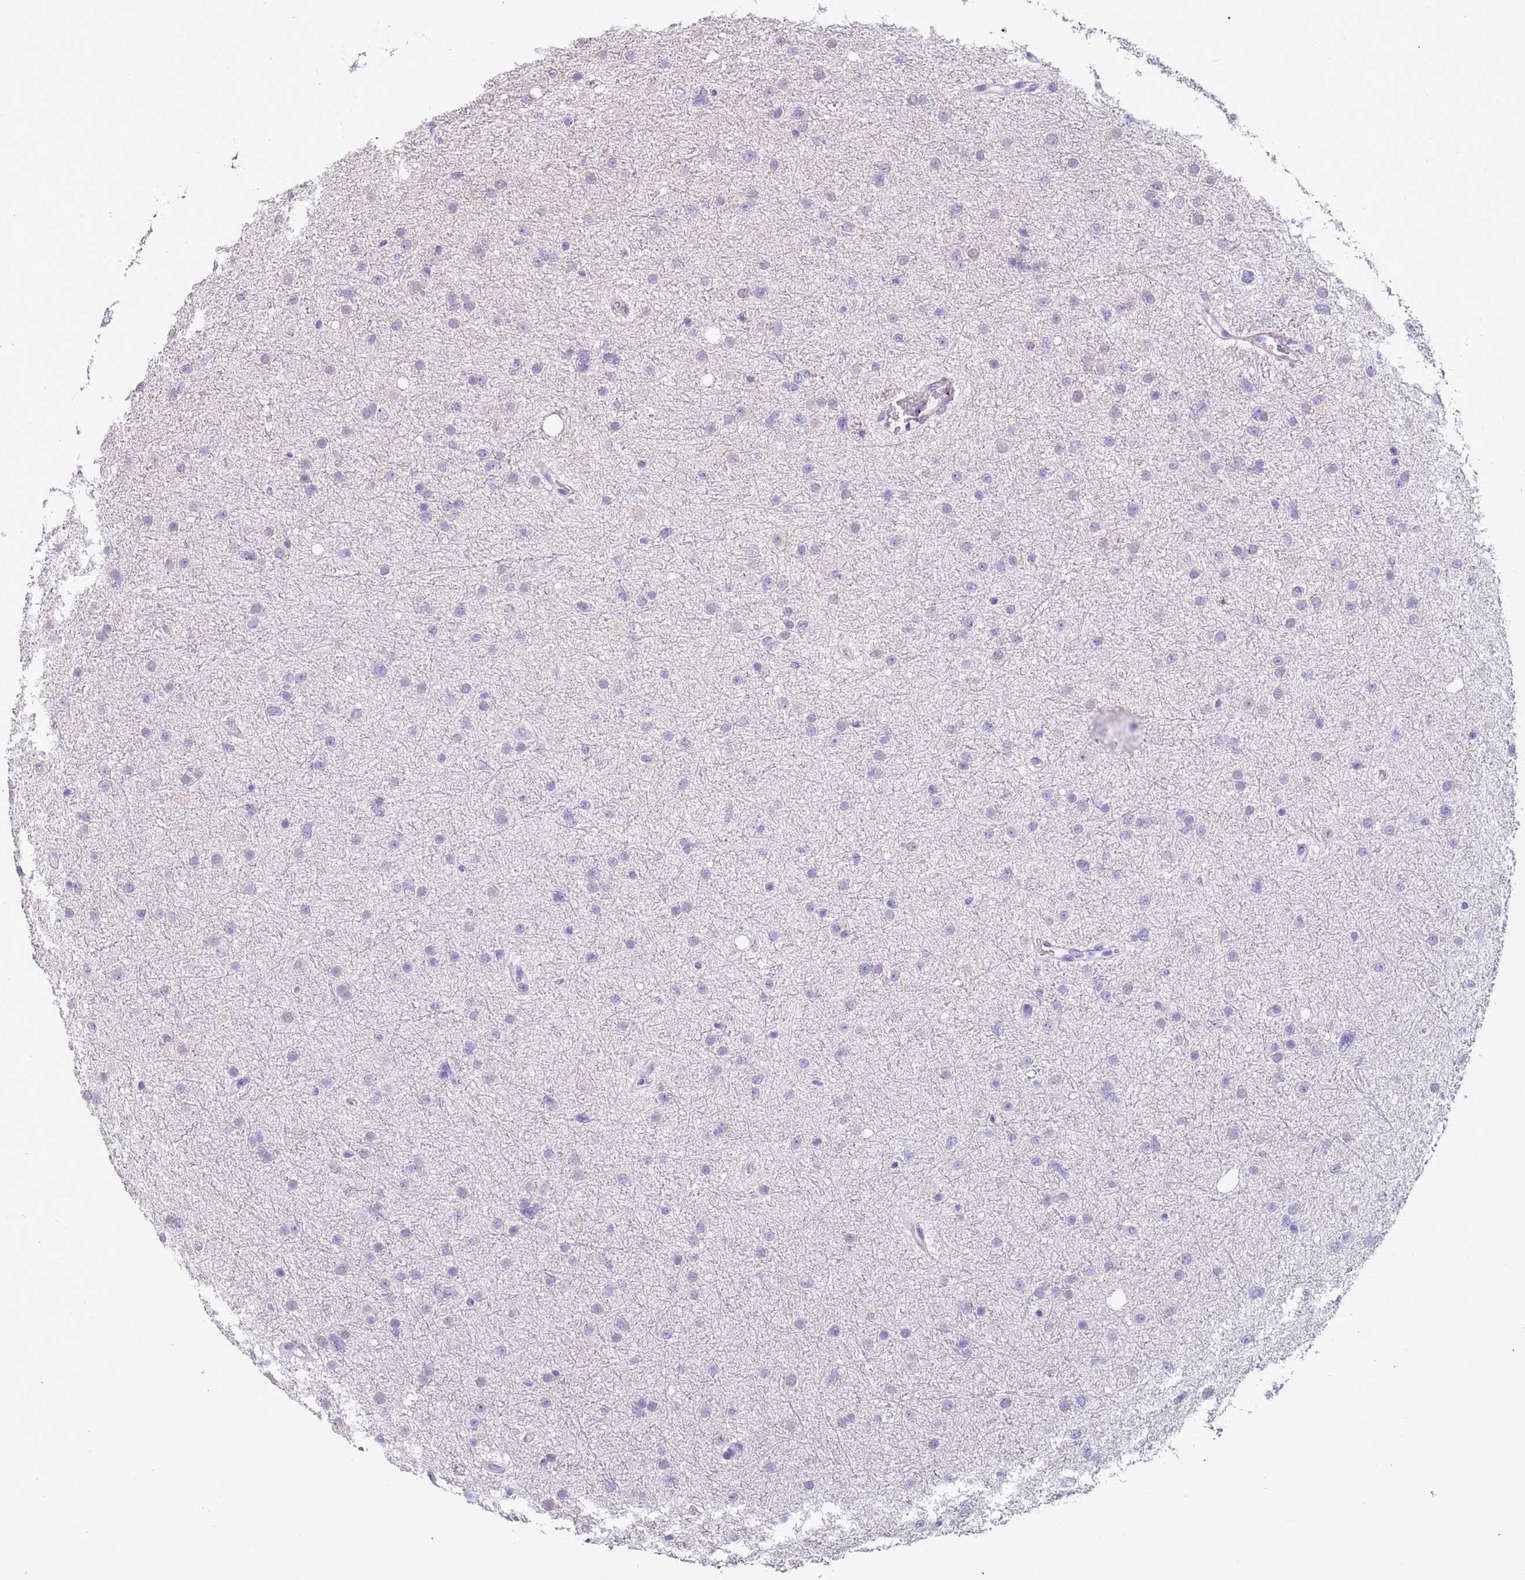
{"staining": {"intensity": "negative", "quantity": "none", "location": "none"}, "tissue": "glioma", "cell_type": "Tumor cells", "image_type": "cancer", "snomed": [{"axis": "morphology", "description": "Glioma, malignant, Low grade"}, {"axis": "topography", "description": "Cerebral cortex"}], "caption": "There is no significant expression in tumor cells of glioma. Brightfield microscopy of immunohistochemistry stained with DAB (3,3'-diaminobenzidine) (brown) and hematoxylin (blue), captured at high magnification.", "gene": "PCGF2", "patient": {"sex": "female", "age": 39}}